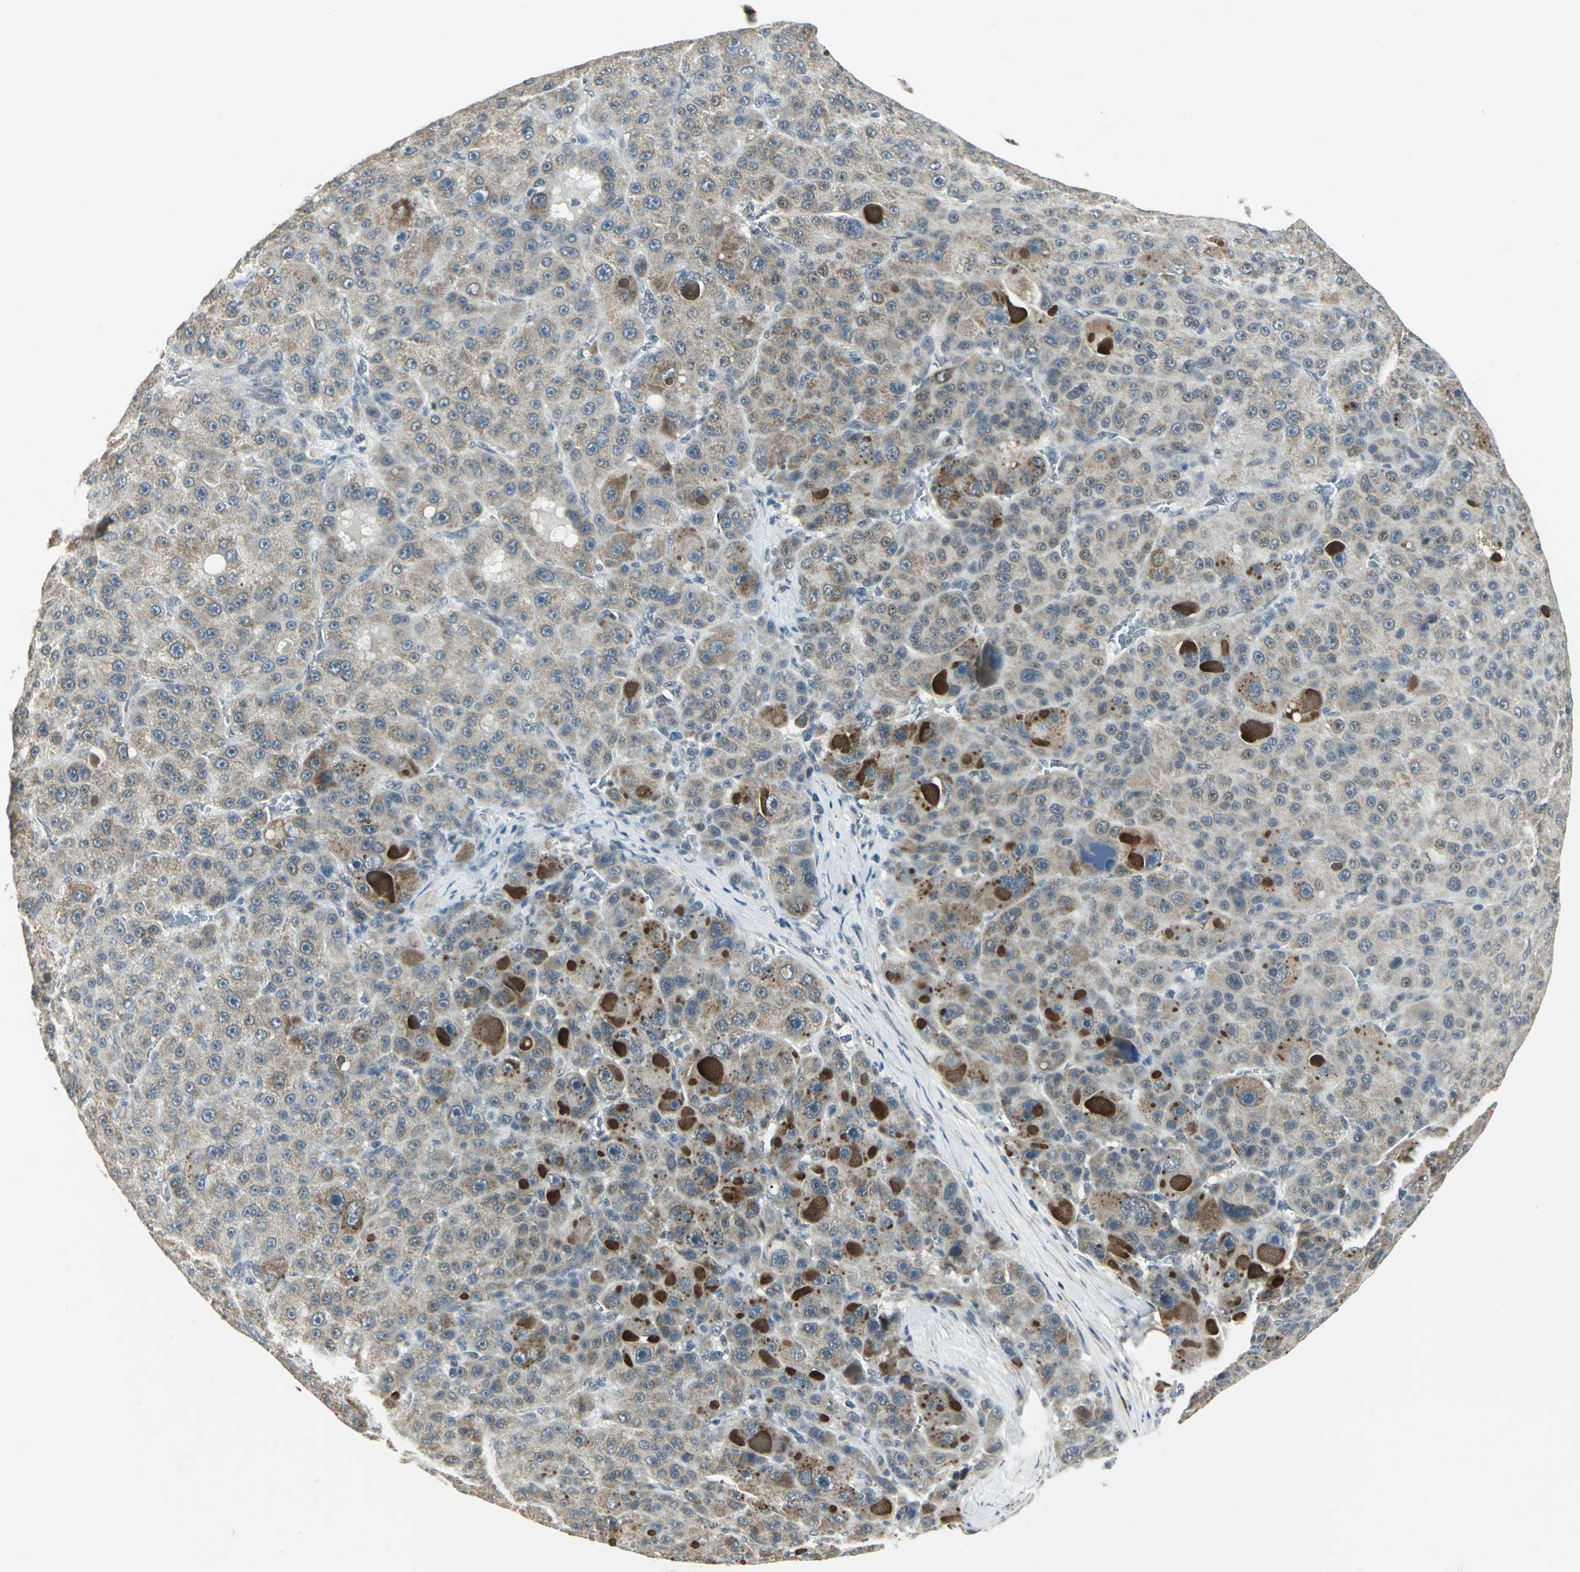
{"staining": {"intensity": "weak", "quantity": ">75%", "location": "cytoplasmic/membranous"}, "tissue": "liver cancer", "cell_type": "Tumor cells", "image_type": "cancer", "snomed": [{"axis": "morphology", "description": "Carcinoma, Hepatocellular, NOS"}, {"axis": "topography", "description": "Liver"}], "caption": "Tumor cells show low levels of weak cytoplasmic/membranous expression in about >75% of cells in liver cancer. Using DAB (3,3'-diaminobenzidine) (brown) and hematoxylin (blue) stains, captured at high magnification using brightfield microscopy.", "gene": "MTA1", "patient": {"sex": "male", "age": 76}}